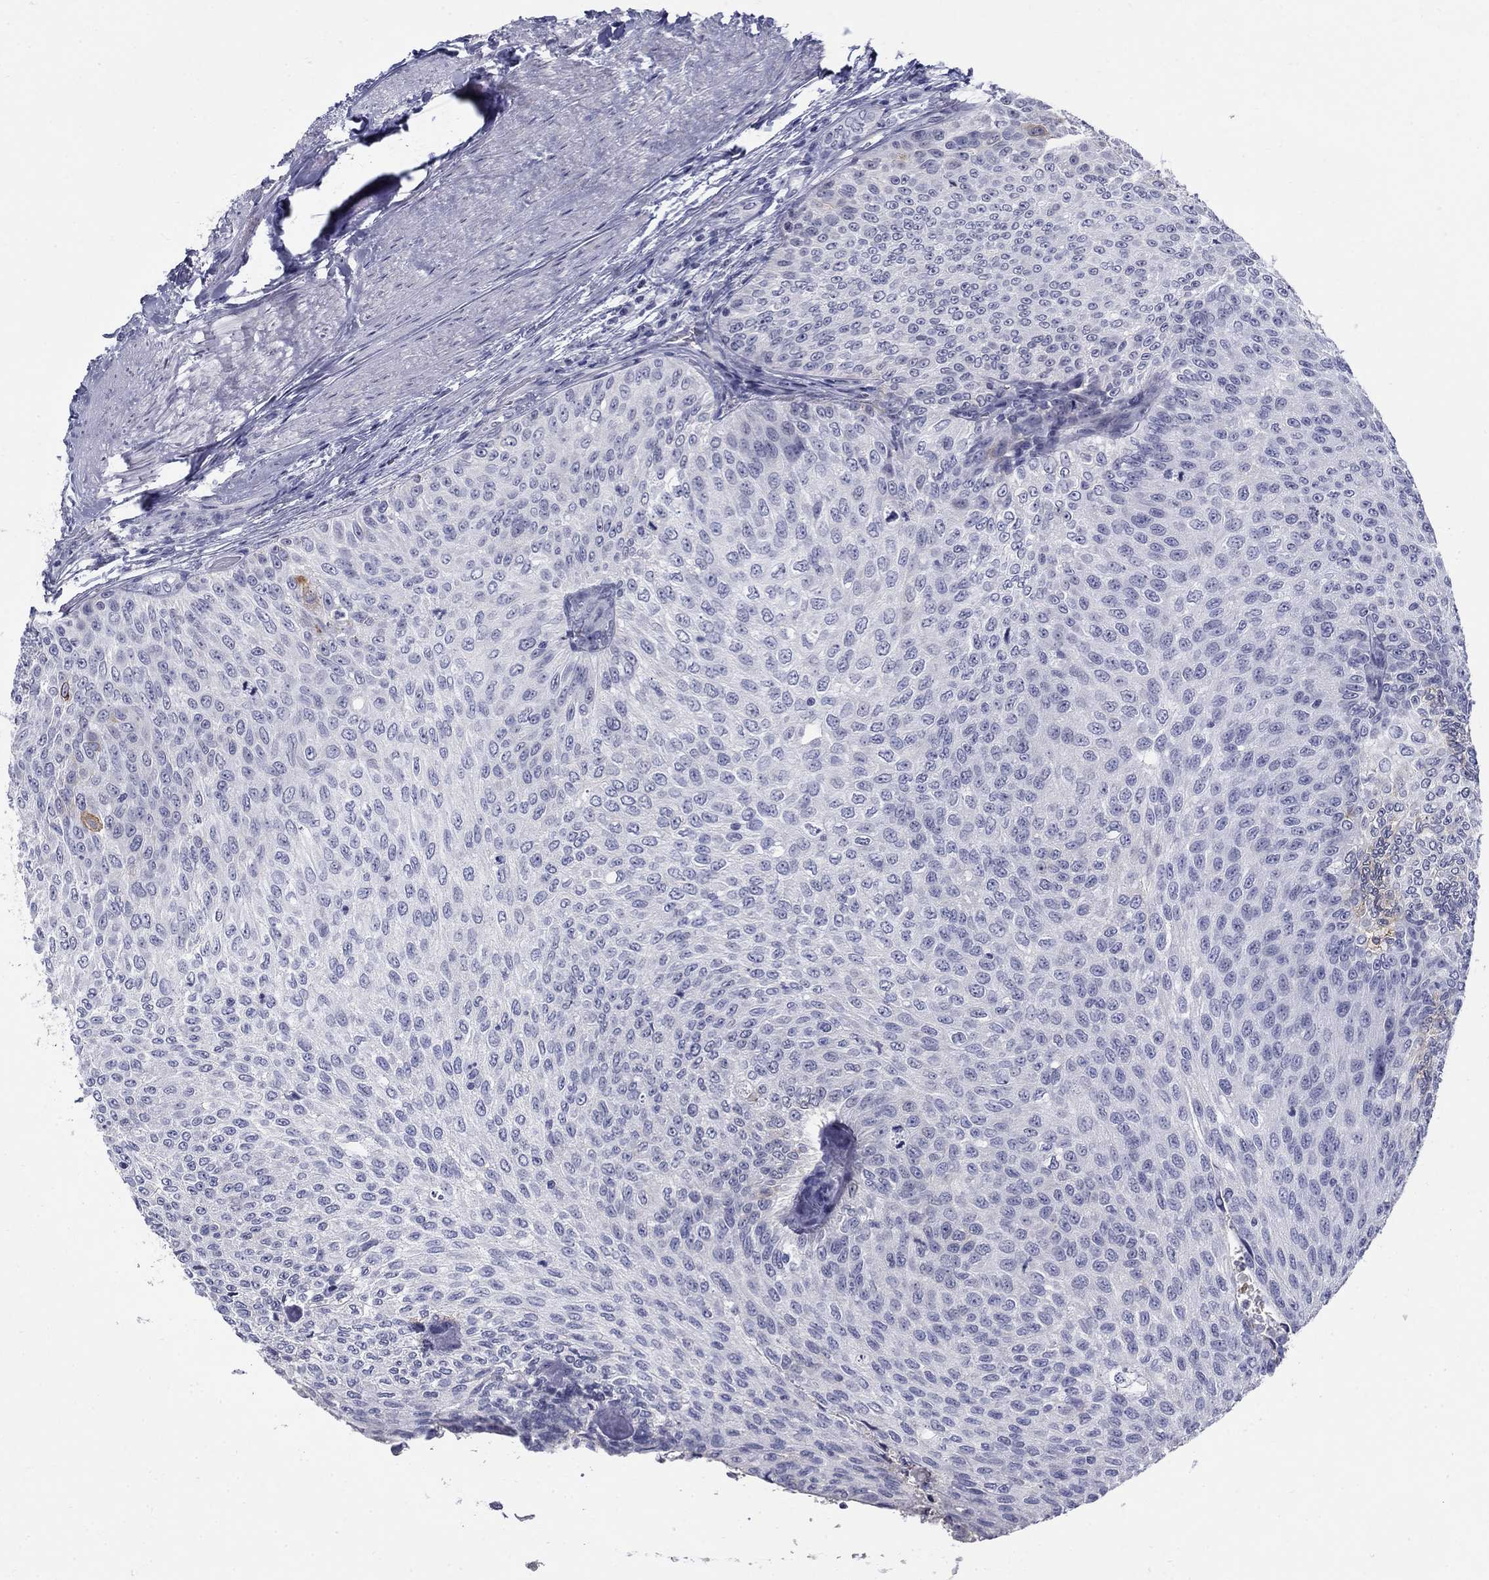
{"staining": {"intensity": "moderate", "quantity": "<25%", "location": "cytoplasmic/membranous"}, "tissue": "urothelial cancer", "cell_type": "Tumor cells", "image_type": "cancer", "snomed": [{"axis": "morphology", "description": "Urothelial carcinoma, Low grade"}, {"axis": "topography", "description": "Ureter, NOS"}, {"axis": "topography", "description": "Urinary bladder"}], "caption": "Human urothelial cancer stained with a brown dye displays moderate cytoplasmic/membranous positive positivity in about <25% of tumor cells.", "gene": "C4orf19", "patient": {"sex": "male", "age": 78}}